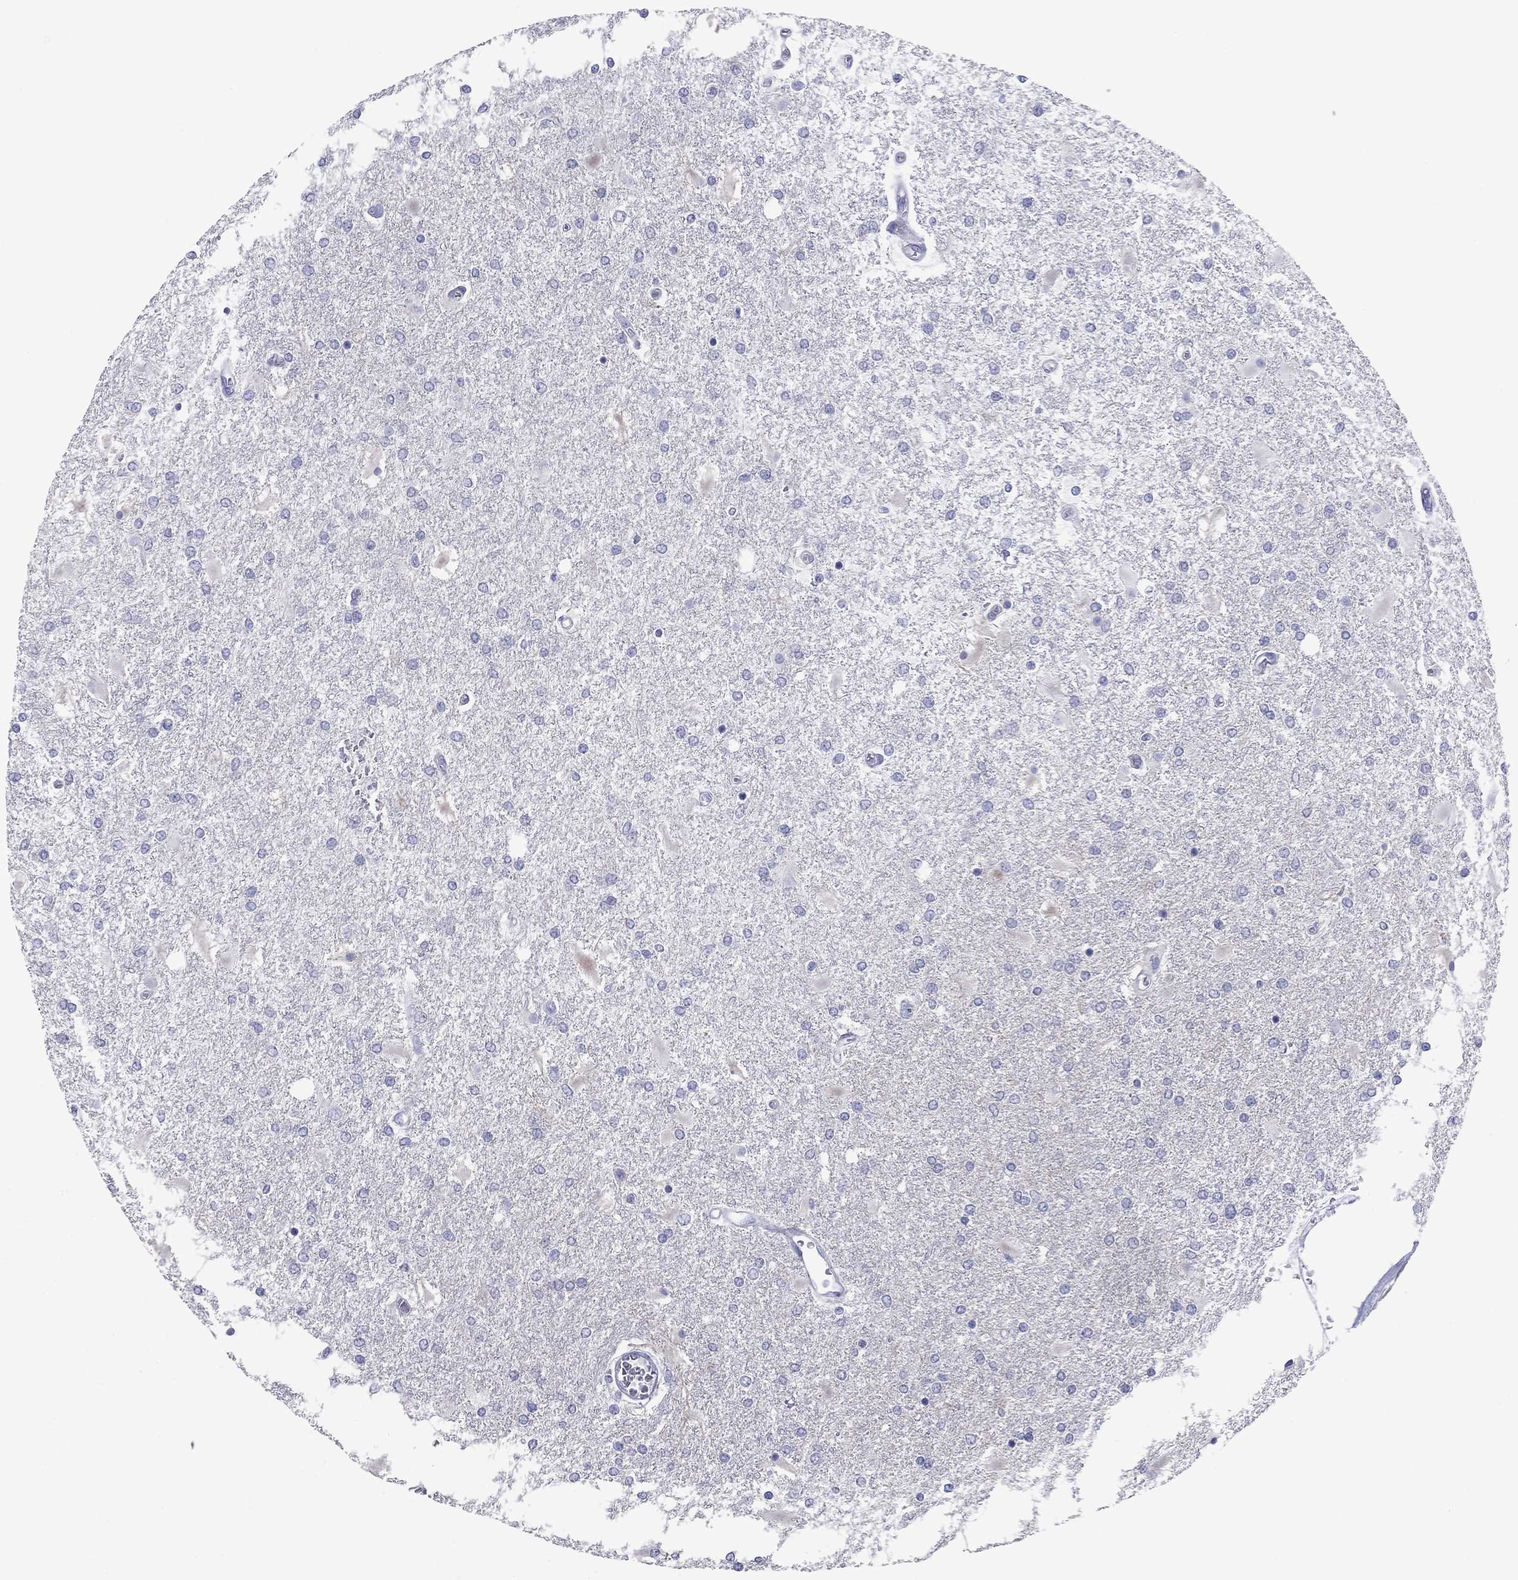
{"staining": {"intensity": "negative", "quantity": "none", "location": "none"}, "tissue": "glioma", "cell_type": "Tumor cells", "image_type": "cancer", "snomed": [{"axis": "morphology", "description": "Glioma, malignant, High grade"}, {"axis": "topography", "description": "Cerebral cortex"}], "caption": "DAB immunohistochemical staining of human malignant glioma (high-grade) demonstrates no significant positivity in tumor cells.", "gene": "GRK7", "patient": {"sex": "male", "age": 79}}